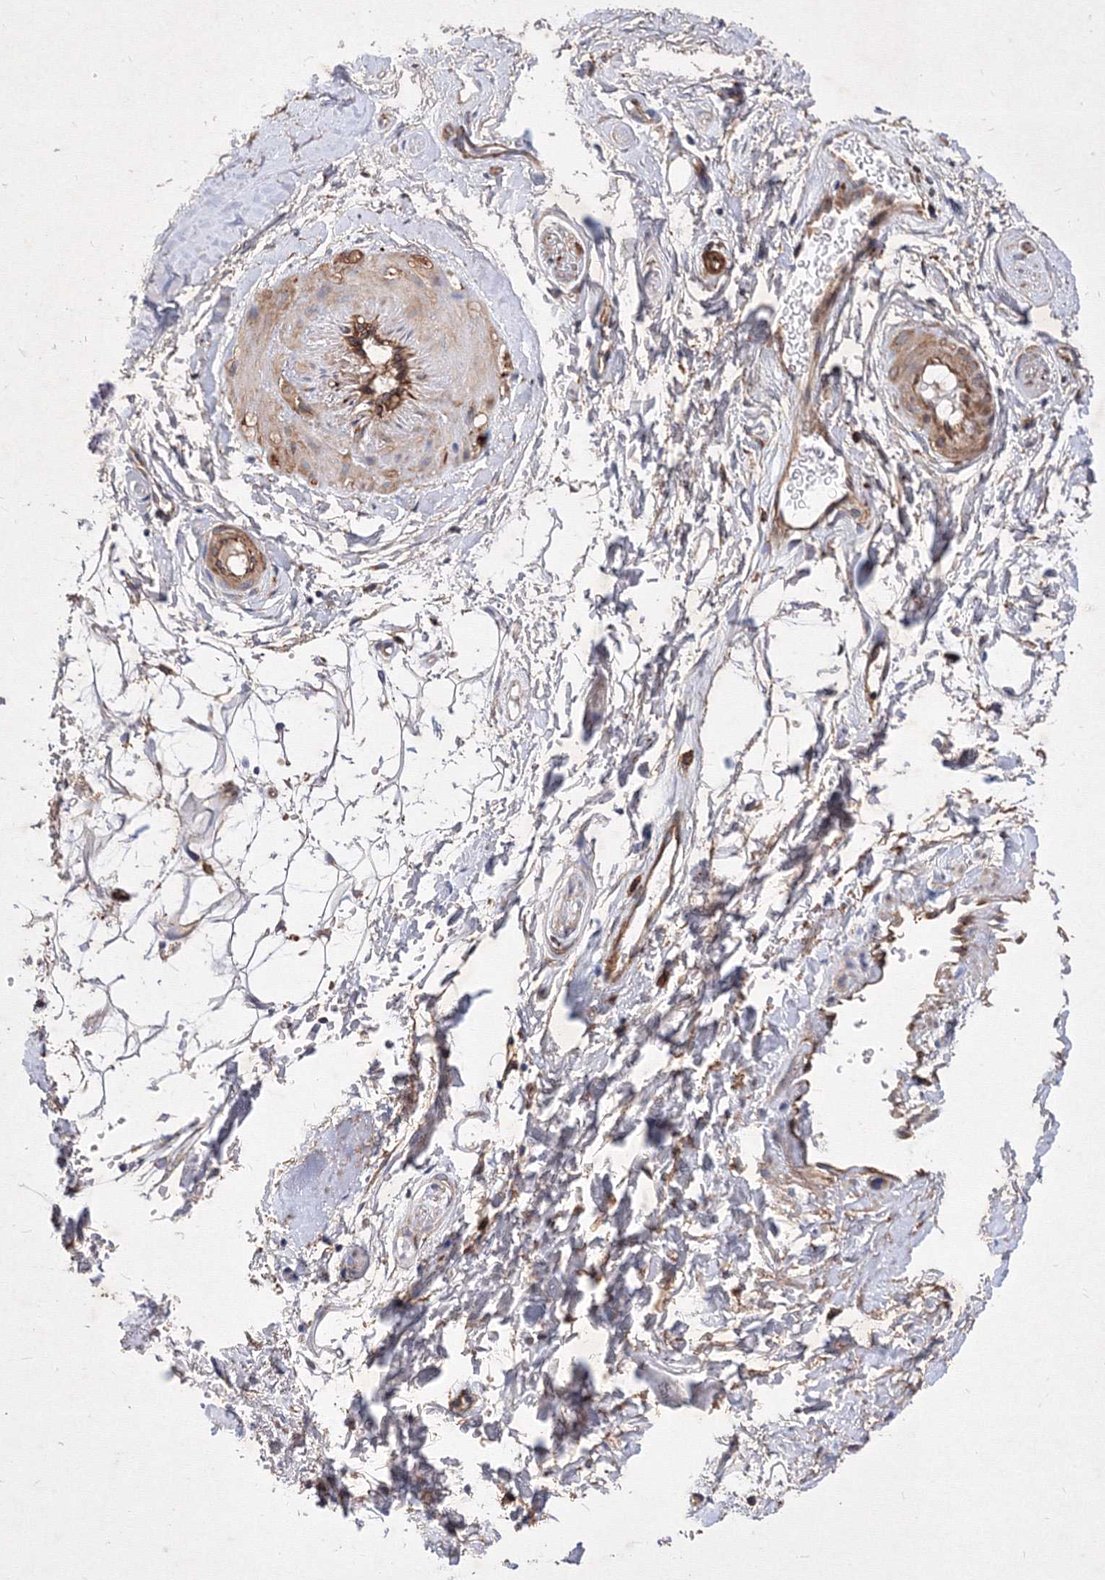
{"staining": {"intensity": "weak", "quantity": "25%-75%", "location": "cytoplasmic/membranous"}, "tissue": "adipose tissue", "cell_type": "Adipocytes", "image_type": "normal", "snomed": [{"axis": "morphology", "description": "Normal tissue, NOS"}, {"axis": "morphology", "description": "Basal cell carcinoma"}, {"axis": "topography", "description": "Skin"}], "caption": "Immunohistochemistry (DAB (3,3'-diaminobenzidine)) staining of benign adipose tissue demonstrates weak cytoplasmic/membranous protein staining in about 25%-75% of adipocytes. The protein is stained brown, and the nuclei are stained in blue (DAB (3,3'-diaminobenzidine) IHC with brightfield microscopy, high magnification).", "gene": "SNX18", "patient": {"sex": "female", "age": 89}}